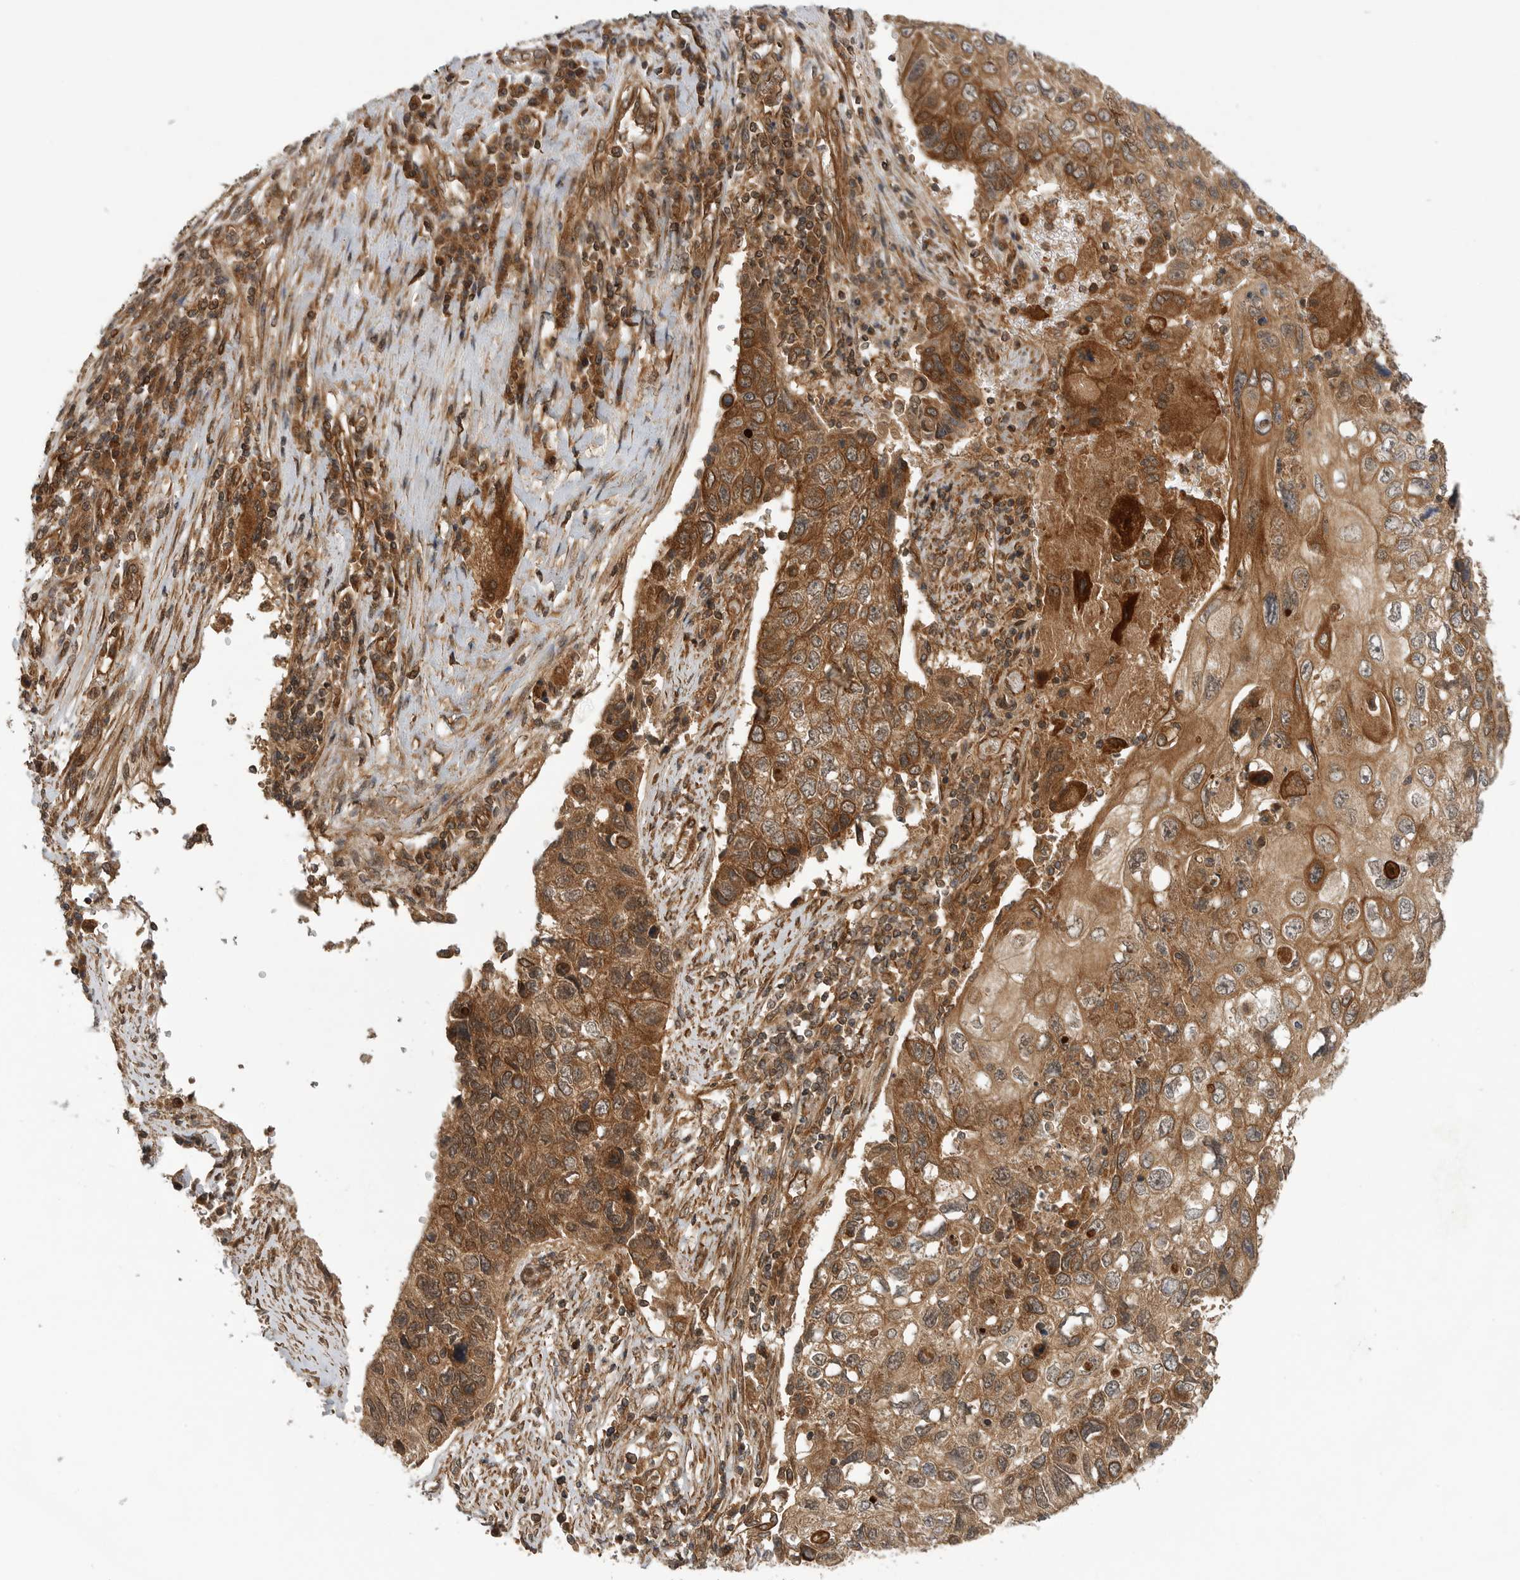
{"staining": {"intensity": "moderate", "quantity": ">75%", "location": "cytoplasmic/membranous"}, "tissue": "lung cancer", "cell_type": "Tumor cells", "image_type": "cancer", "snomed": [{"axis": "morphology", "description": "Squamous cell carcinoma, NOS"}, {"axis": "topography", "description": "Lung"}], "caption": "DAB immunohistochemical staining of lung cancer (squamous cell carcinoma) exhibits moderate cytoplasmic/membranous protein positivity in approximately >75% of tumor cells. Immunohistochemistry (ihc) stains the protein in brown and the nuclei are stained blue.", "gene": "PRDX4", "patient": {"sex": "male", "age": 61}}